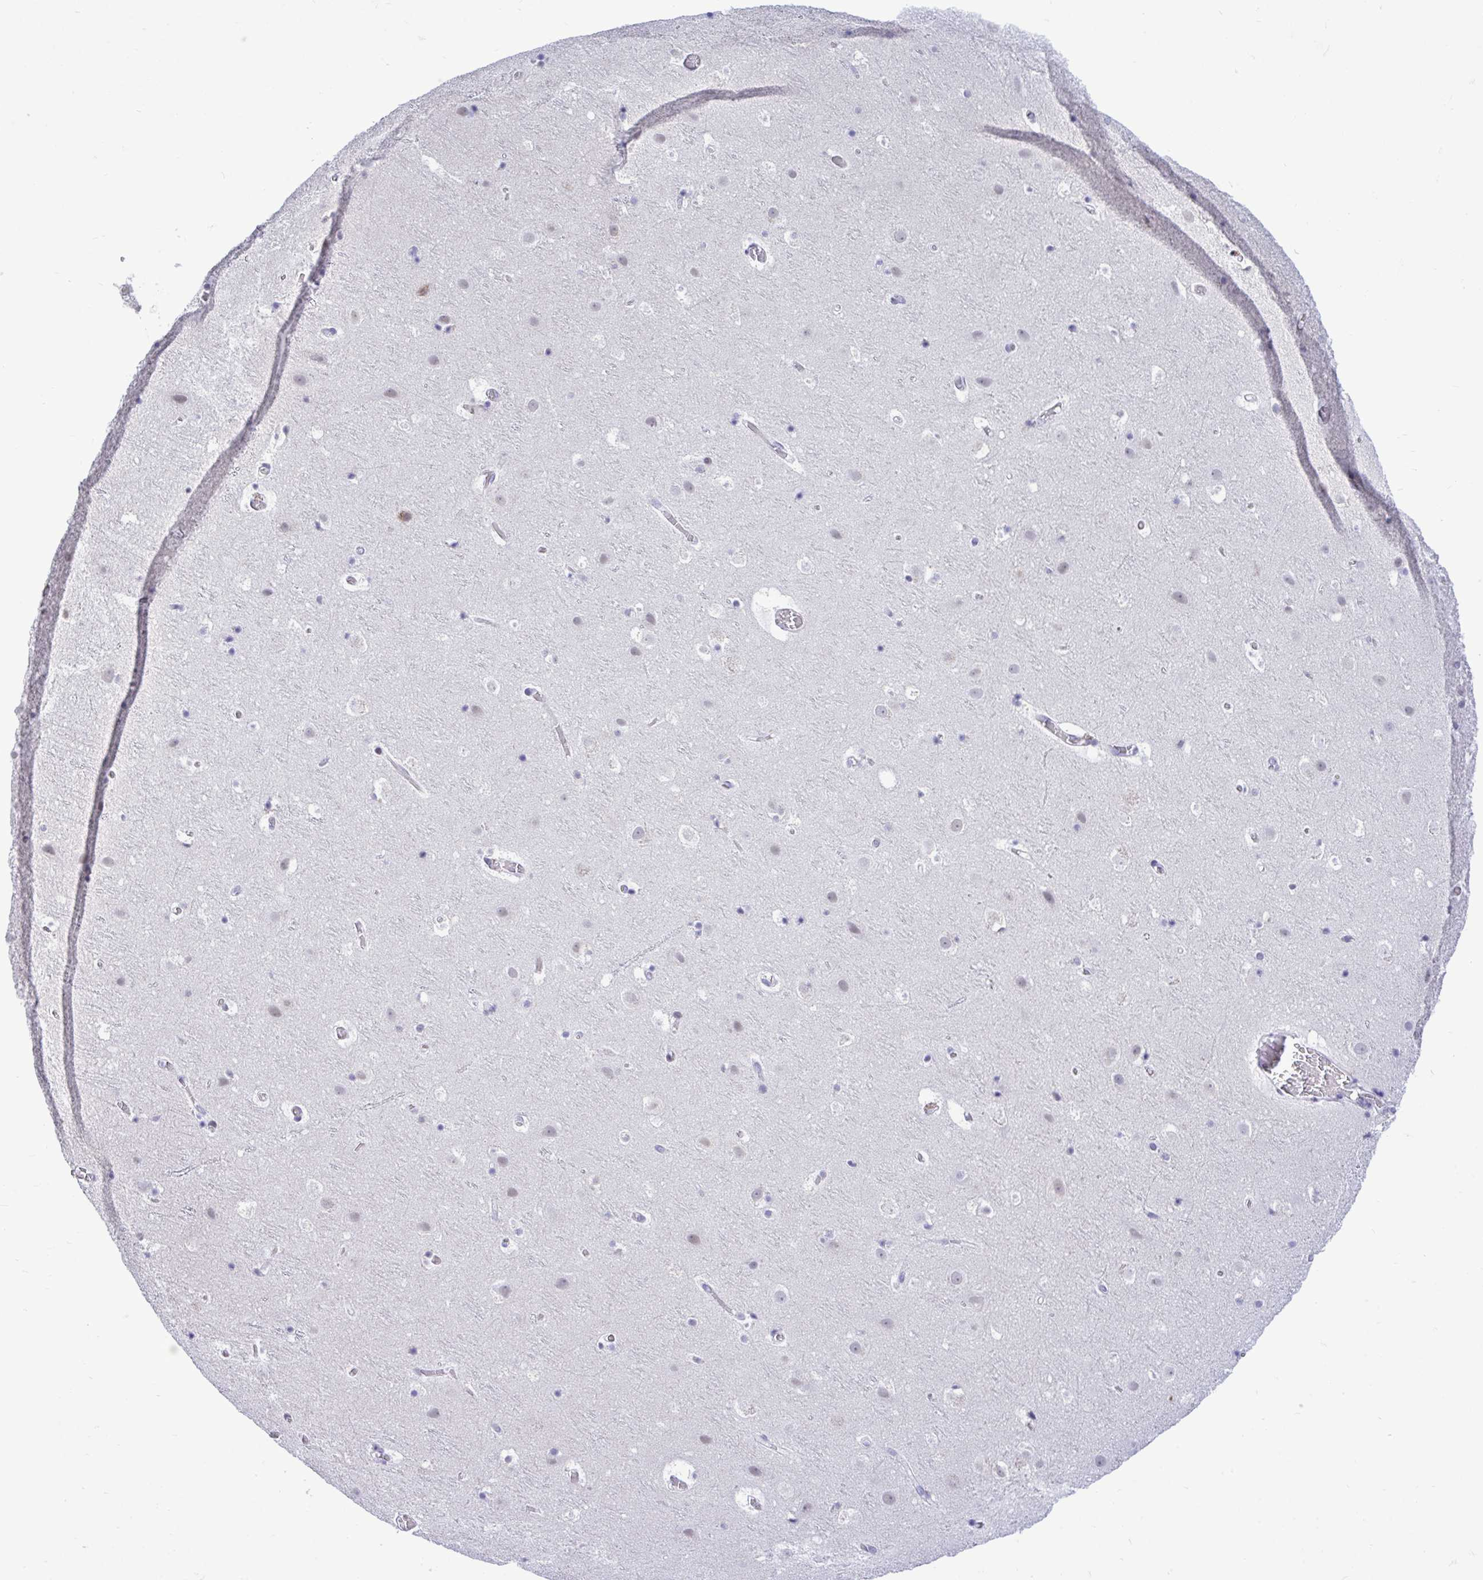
{"staining": {"intensity": "negative", "quantity": "none", "location": "none"}, "tissue": "cerebral cortex", "cell_type": "Endothelial cells", "image_type": "normal", "snomed": [{"axis": "morphology", "description": "Normal tissue, NOS"}, {"axis": "topography", "description": "Cerebral cortex"}], "caption": "This is an IHC histopathology image of normal cerebral cortex. There is no expression in endothelial cells.", "gene": "C1QL2", "patient": {"sex": "female", "age": 42}}